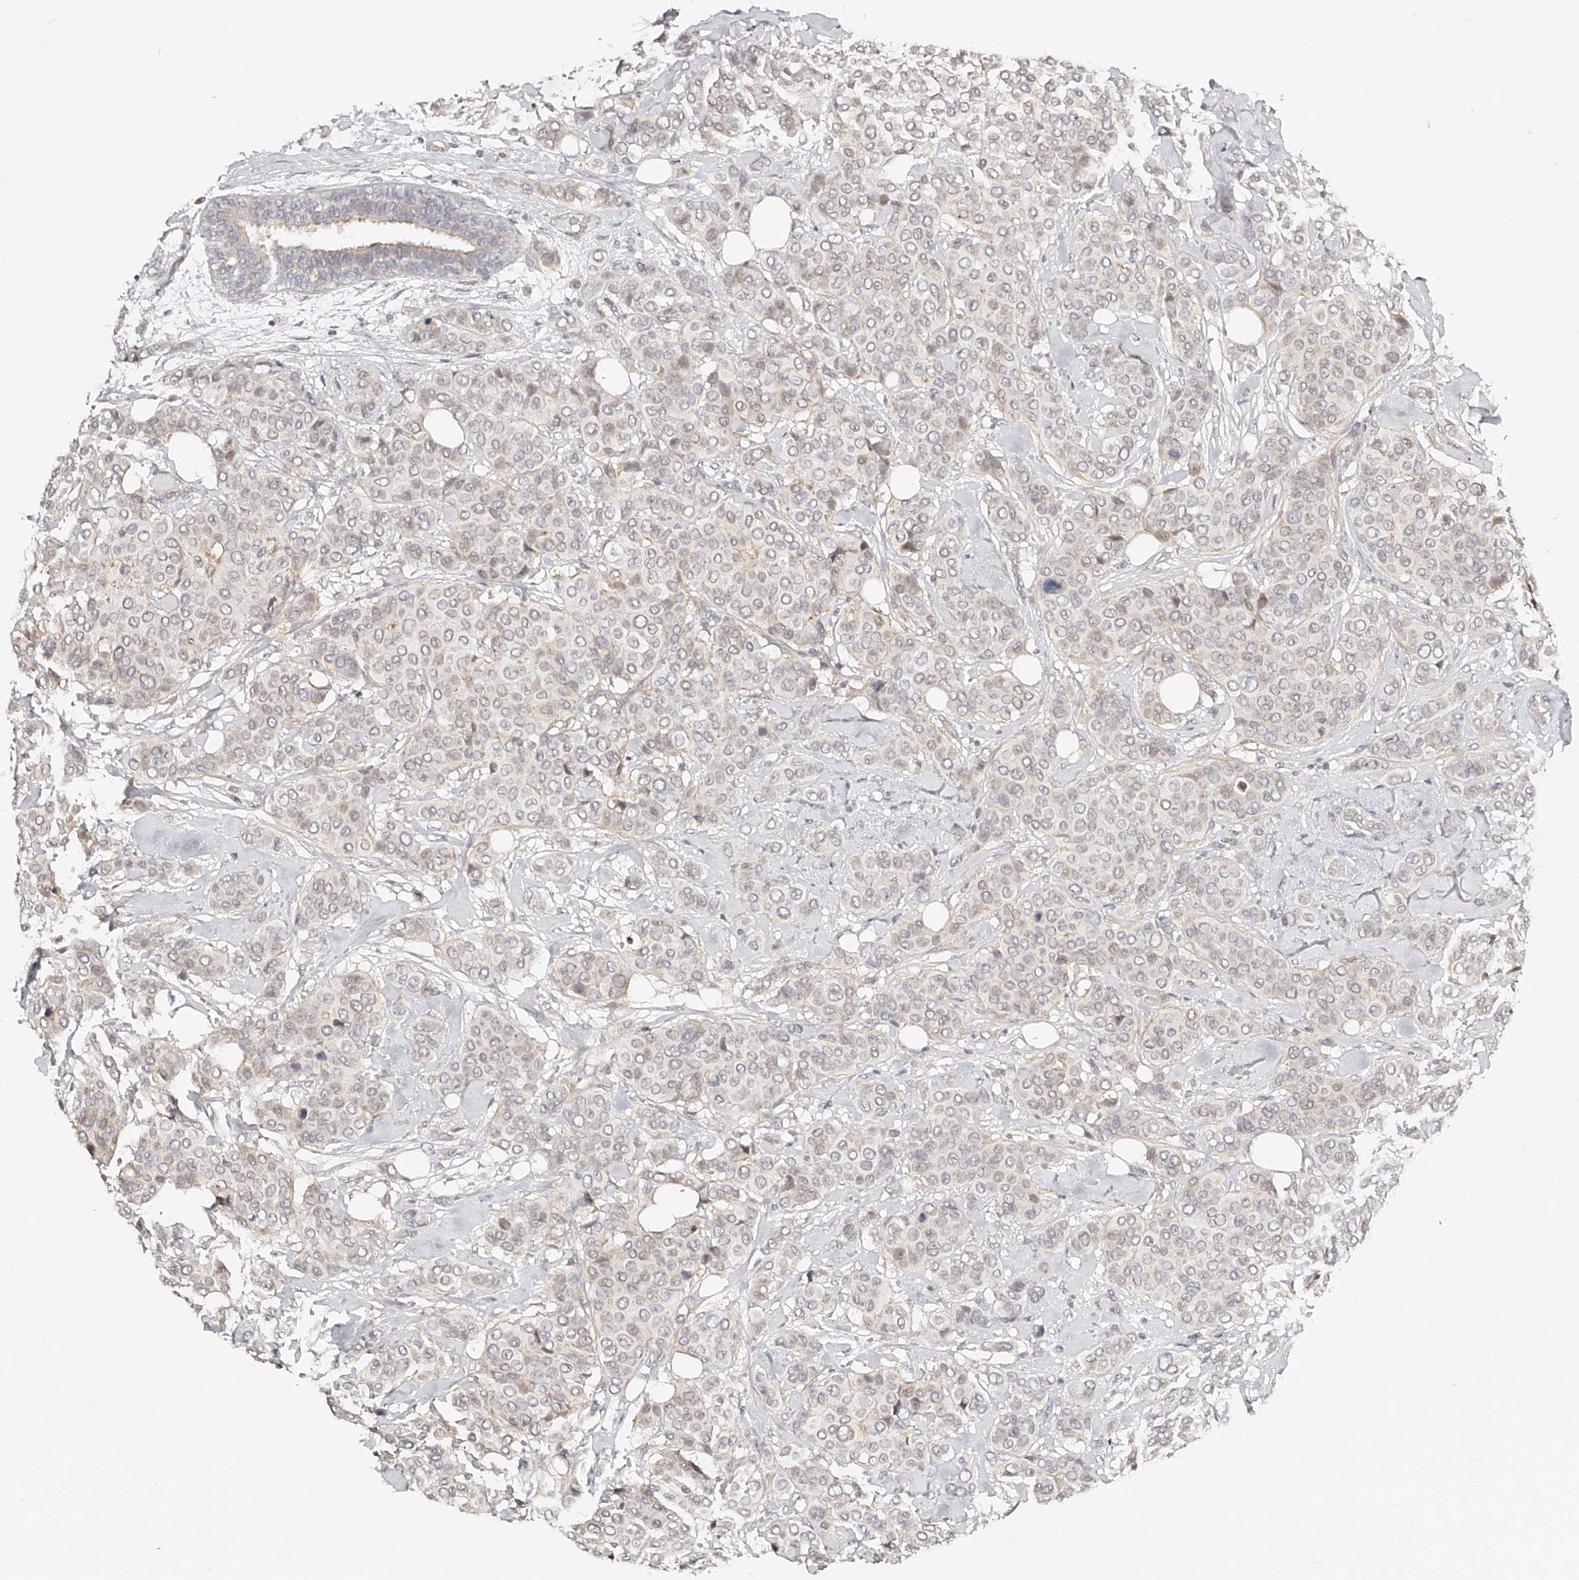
{"staining": {"intensity": "negative", "quantity": "none", "location": "none"}, "tissue": "breast cancer", "cell_type": "Tumor cells", "image_type": "cancer", "snomed": [{"axis": "morphology", "description": "Lobular carcinoma"}, {"axis": "topography", "description": "Breast"}], "caption": "IHC image of human breast lobular carcinoma stained for a protein (brown), which displays no positivity in tumor cells. (DAB (3,3'-diaminobenzidine) IHC, high magnification).", "gene": "ZNF789", "patient": {"sex": "female", "age": 51}}